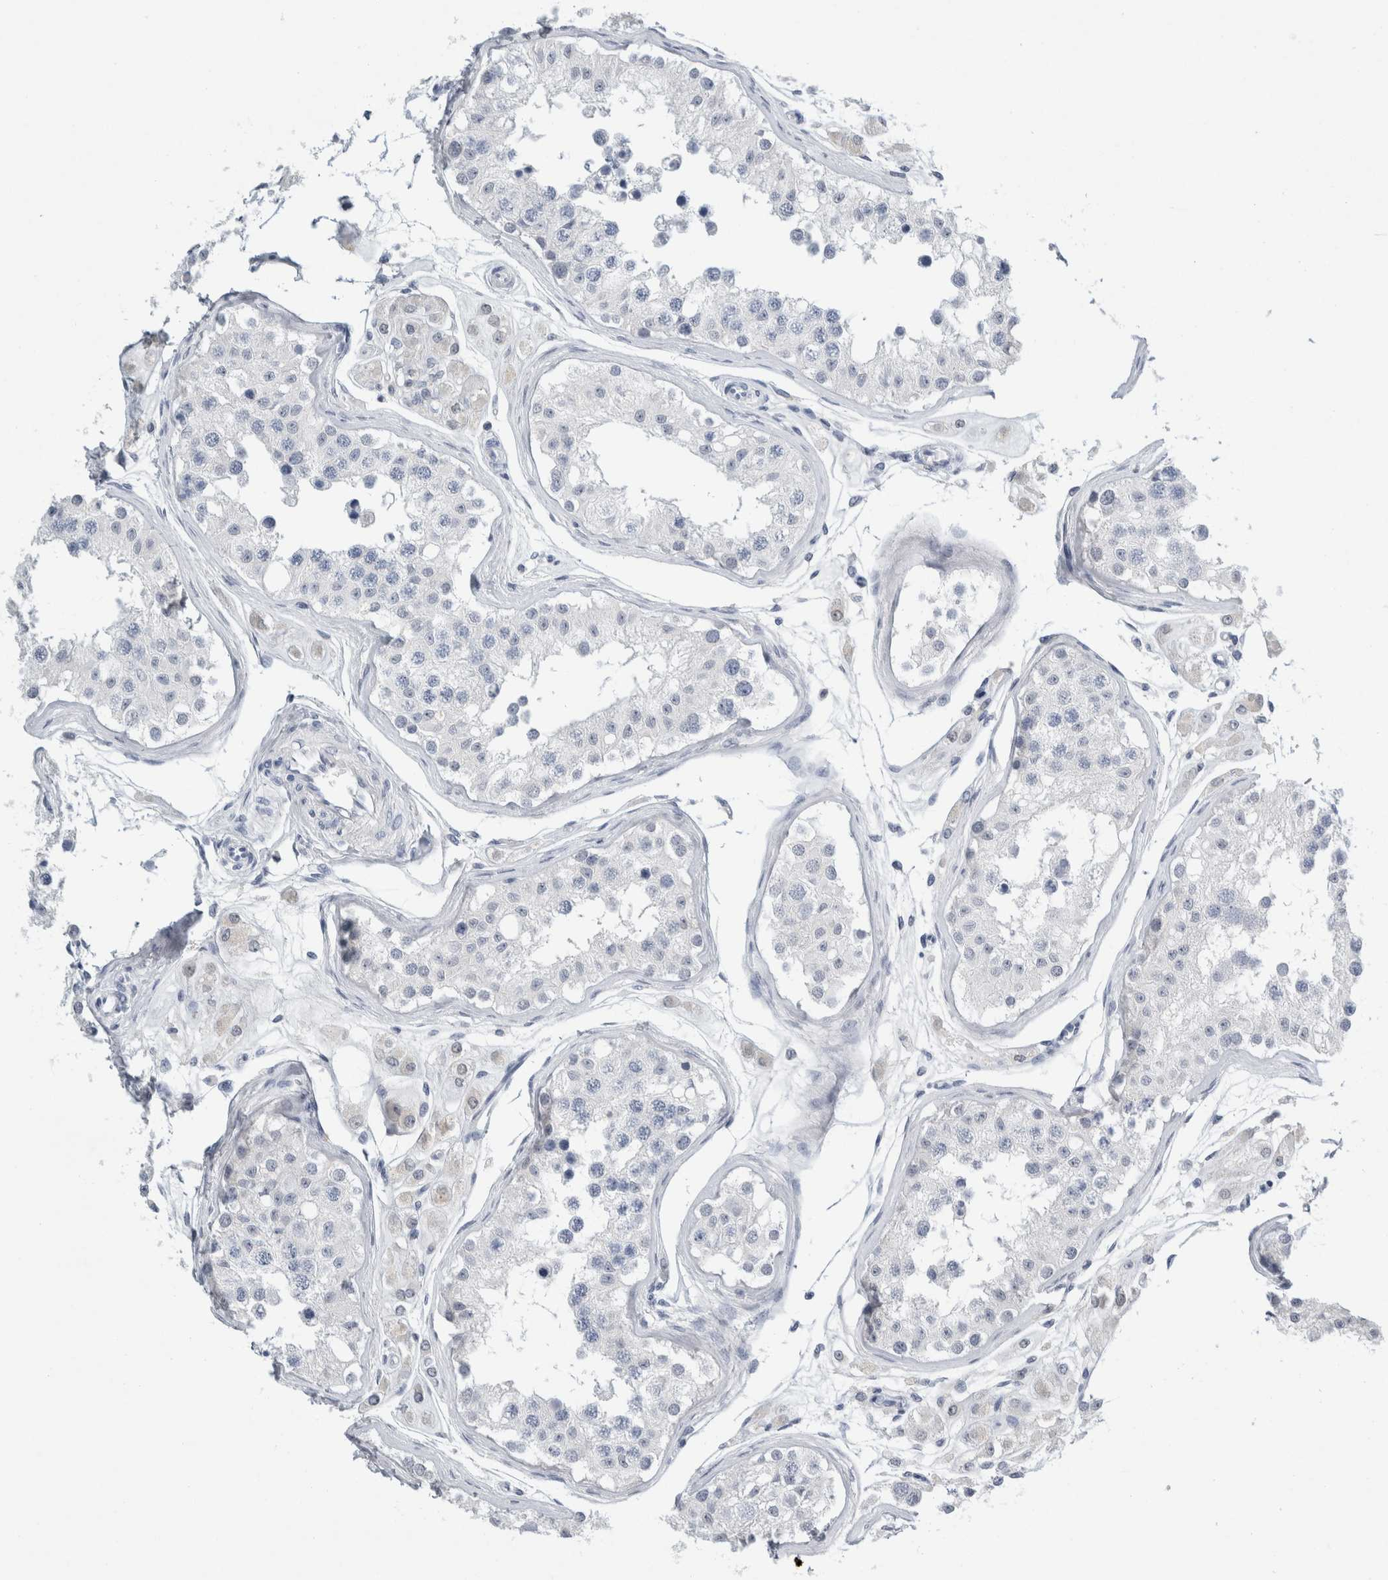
{"staining": {"intensity": "negative", "quantity": "none", "location": "none"}, "tissue": "testis", "cell_type": "Cells in seminiferous ducts", "image_type": "normal", "snomed": [{"axis": "morphology", "description": "Normal tissue, NOS"}, {"axis": "morphology", "description": "Adenocarcinoma, metastatic, NOS"}, {"axis": "topography", "description": "Testis"}], "caption": "Micrograph shows no significant protein expression in cells in seminiferous ducts of unremarkable testis. (IHC, brightfield microscopy, high magnification).", "gene": "CASP6", "patient": {"sex": "male", "age": 26}}